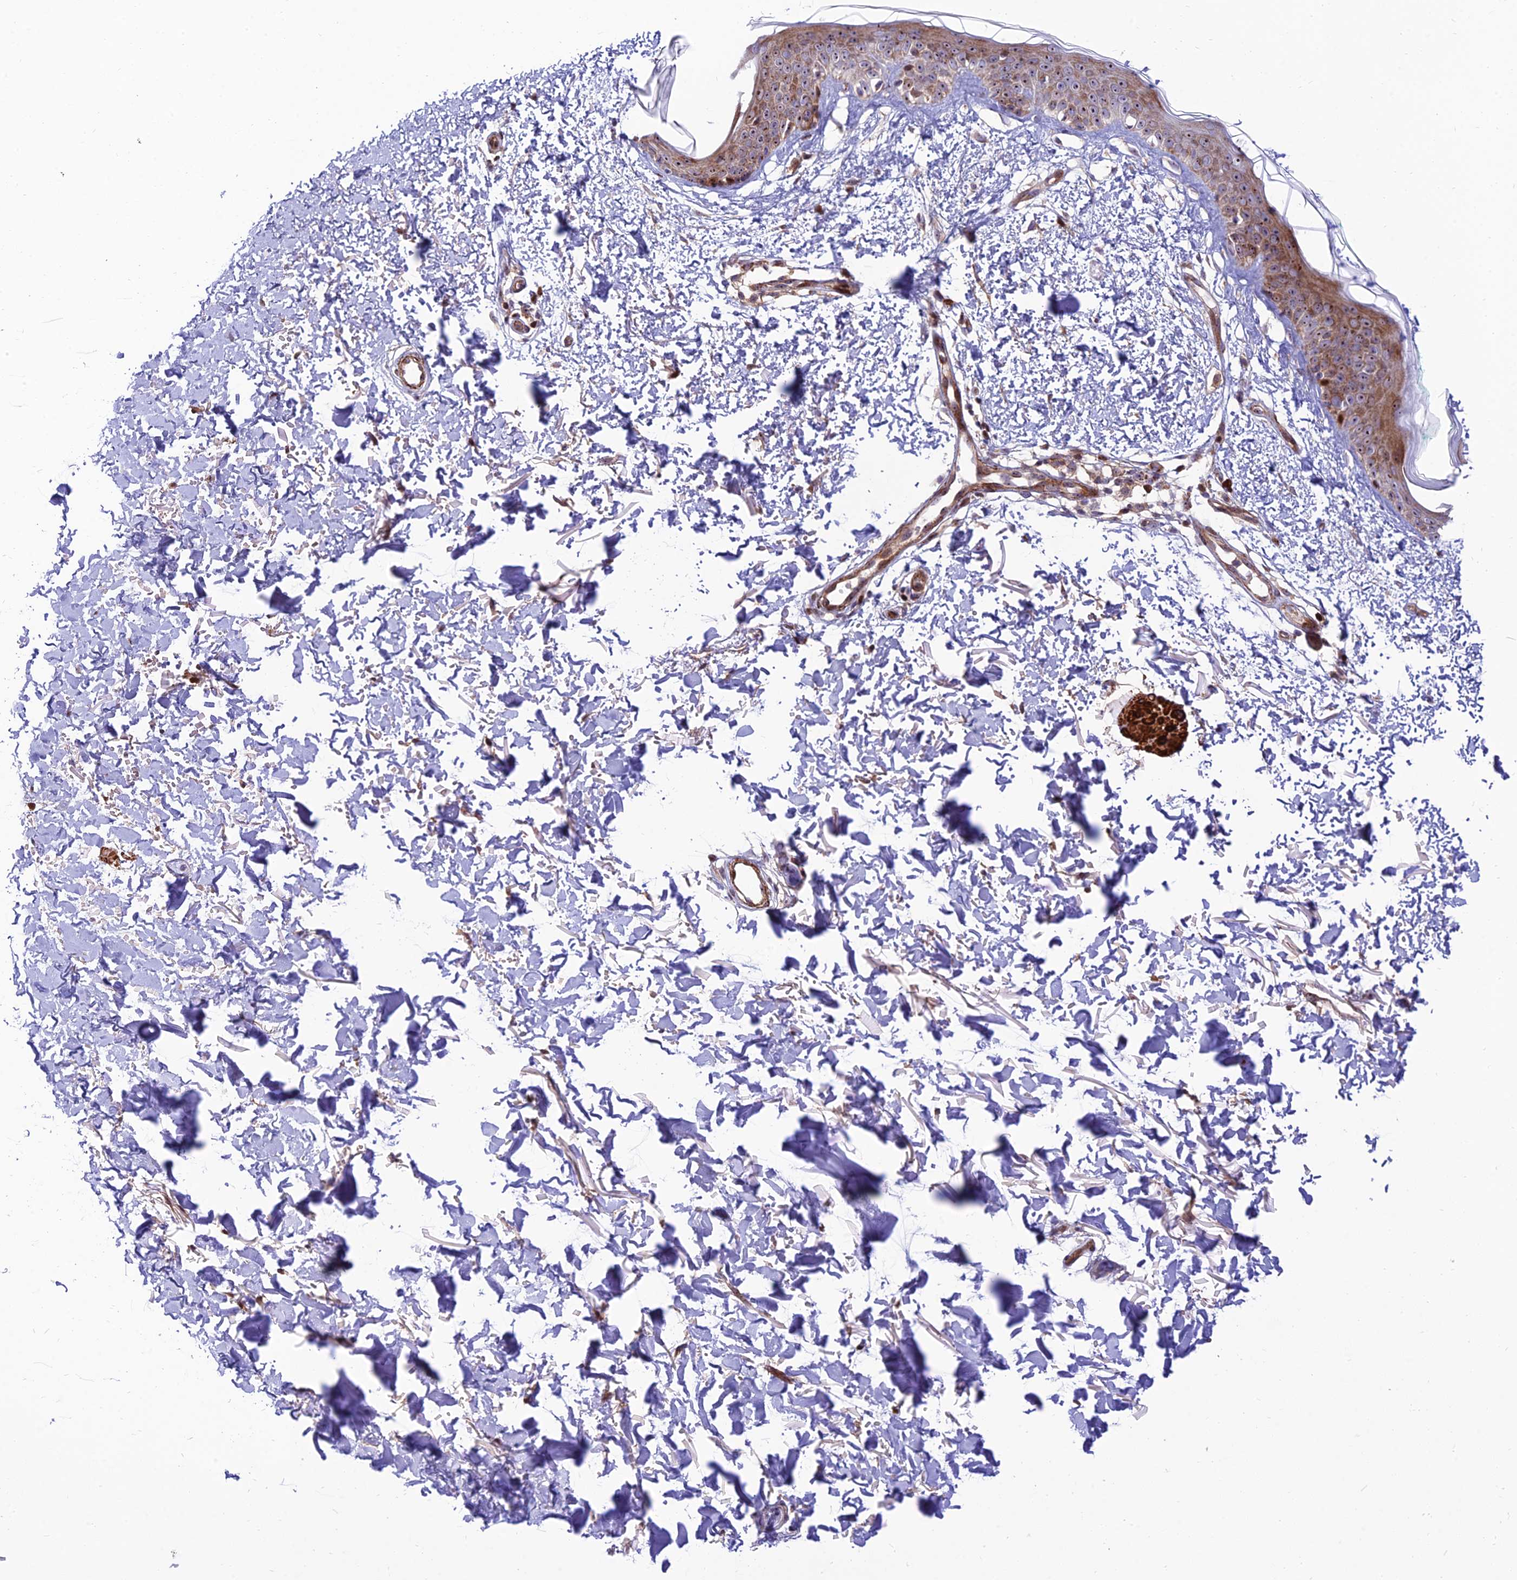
{"staining": {"intensity": "moderate", "quantity": ">75%", "location": "nuclear"}, "tissue": "skin", "cell_type": "Fibroblasts", "image_type": "normal", "snomed": [{"axis": "morphology", "description": "Normal tissue, NOS"}, {"axis": "topography", "description": "Skin"}], "caption": "Immunohistochemical staining of normal human skin shows moderate nuclear protein expression in approximately >75% of fibroblasts.", "gene": "KBTBD7", "patient": {"sex": "male", "age": 66}}